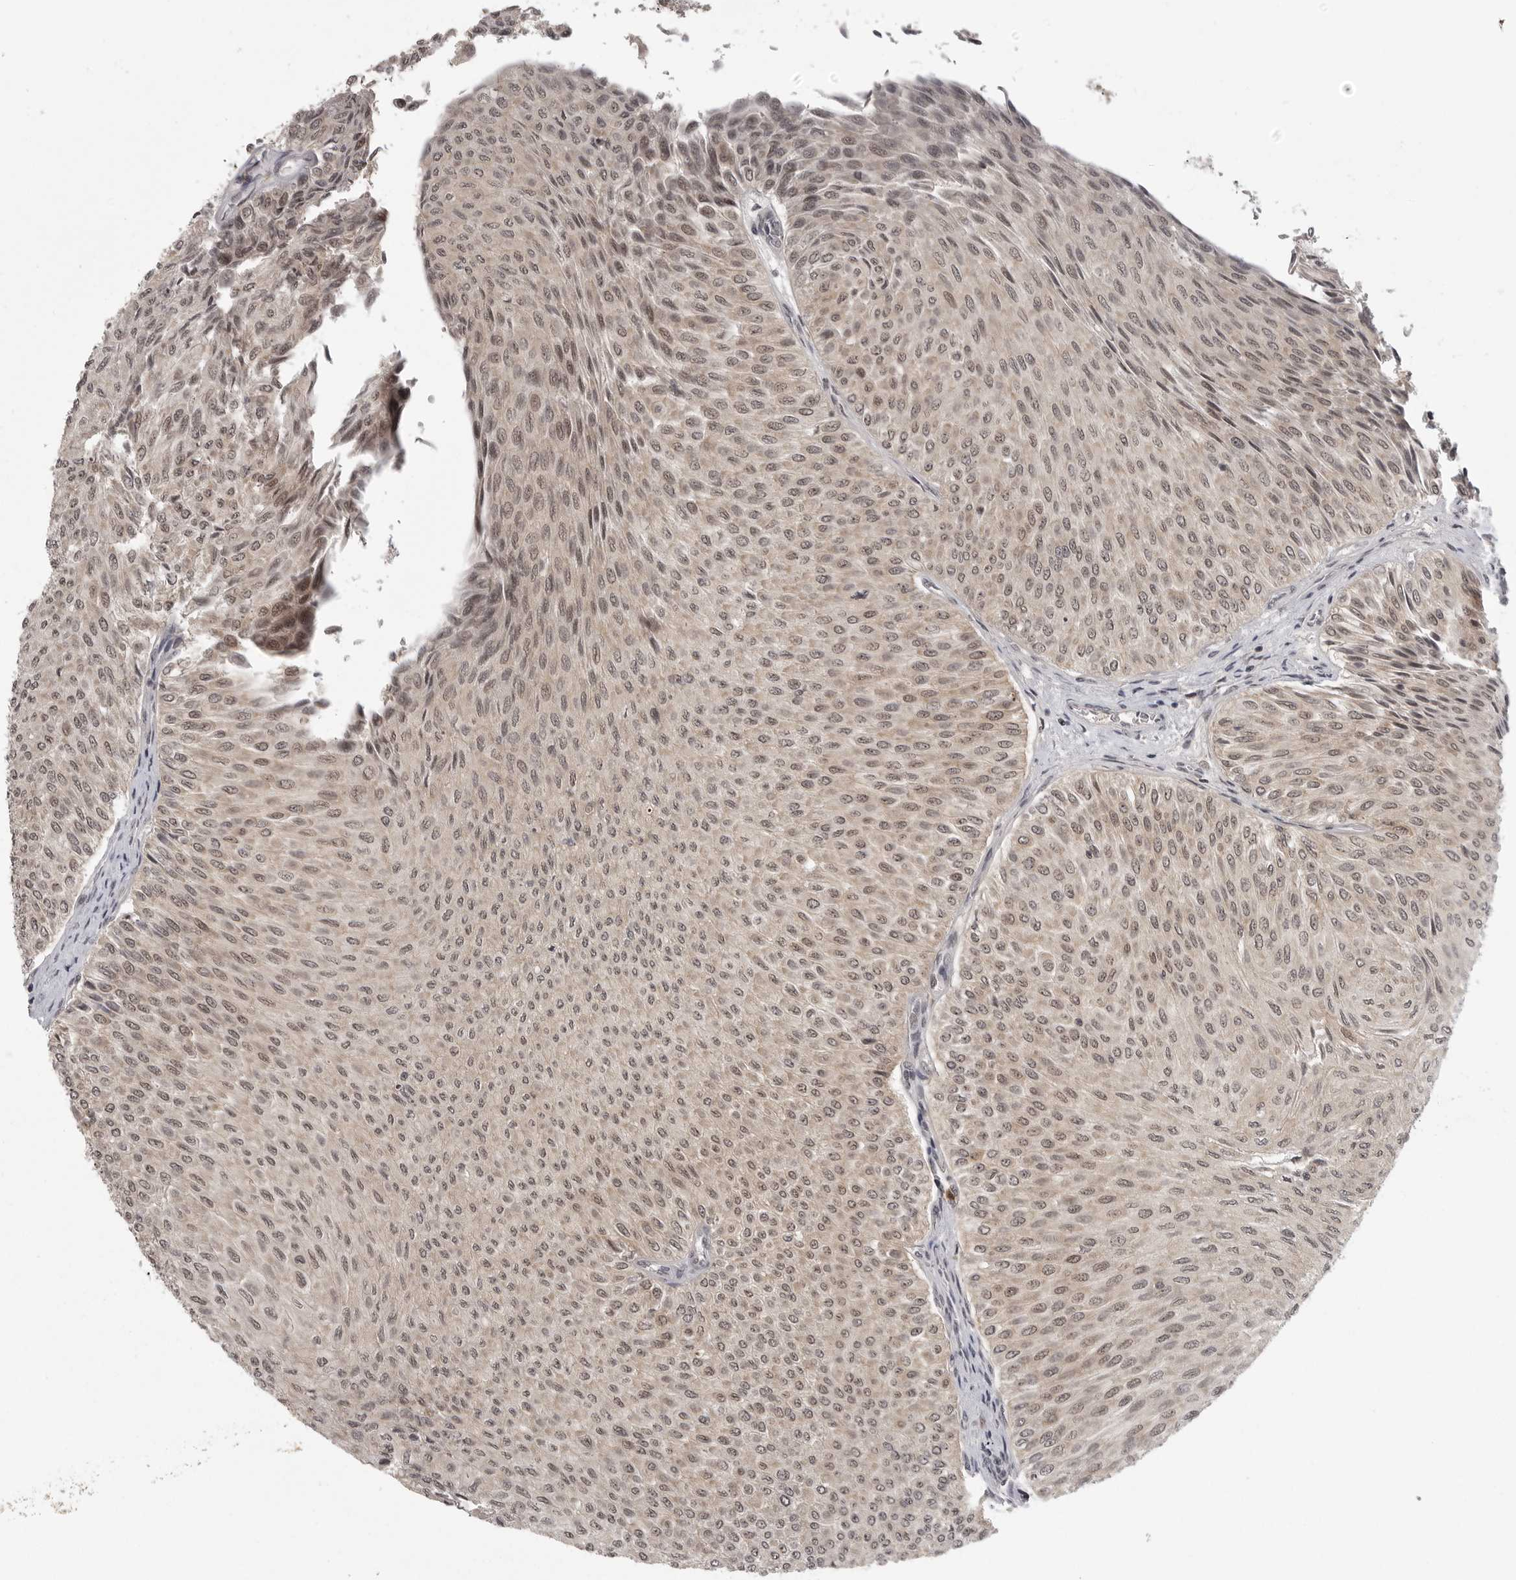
{"staining": {"intensity": "weak", "quantity": ">75%", "location": "cytoplasmic/membranous,nuclear"}, "tissue": "urothelial cancer", "cell_type": "Tumor cells", "image_type": "cancer", "snomed": [{"axis": "morphology", "description": "Urothelial carcinoma, Low grade"}, {"axis": "topography", "description": "Urinary bladder"}], "caption": "Protein expression analysis of human urothelial cancer reveals weak cytoplasmic/membranous and nuclear staining in approximately >75% of tumor cells.", "gene": "PEG3", "patient": {"sex": "male", "age": 78}}